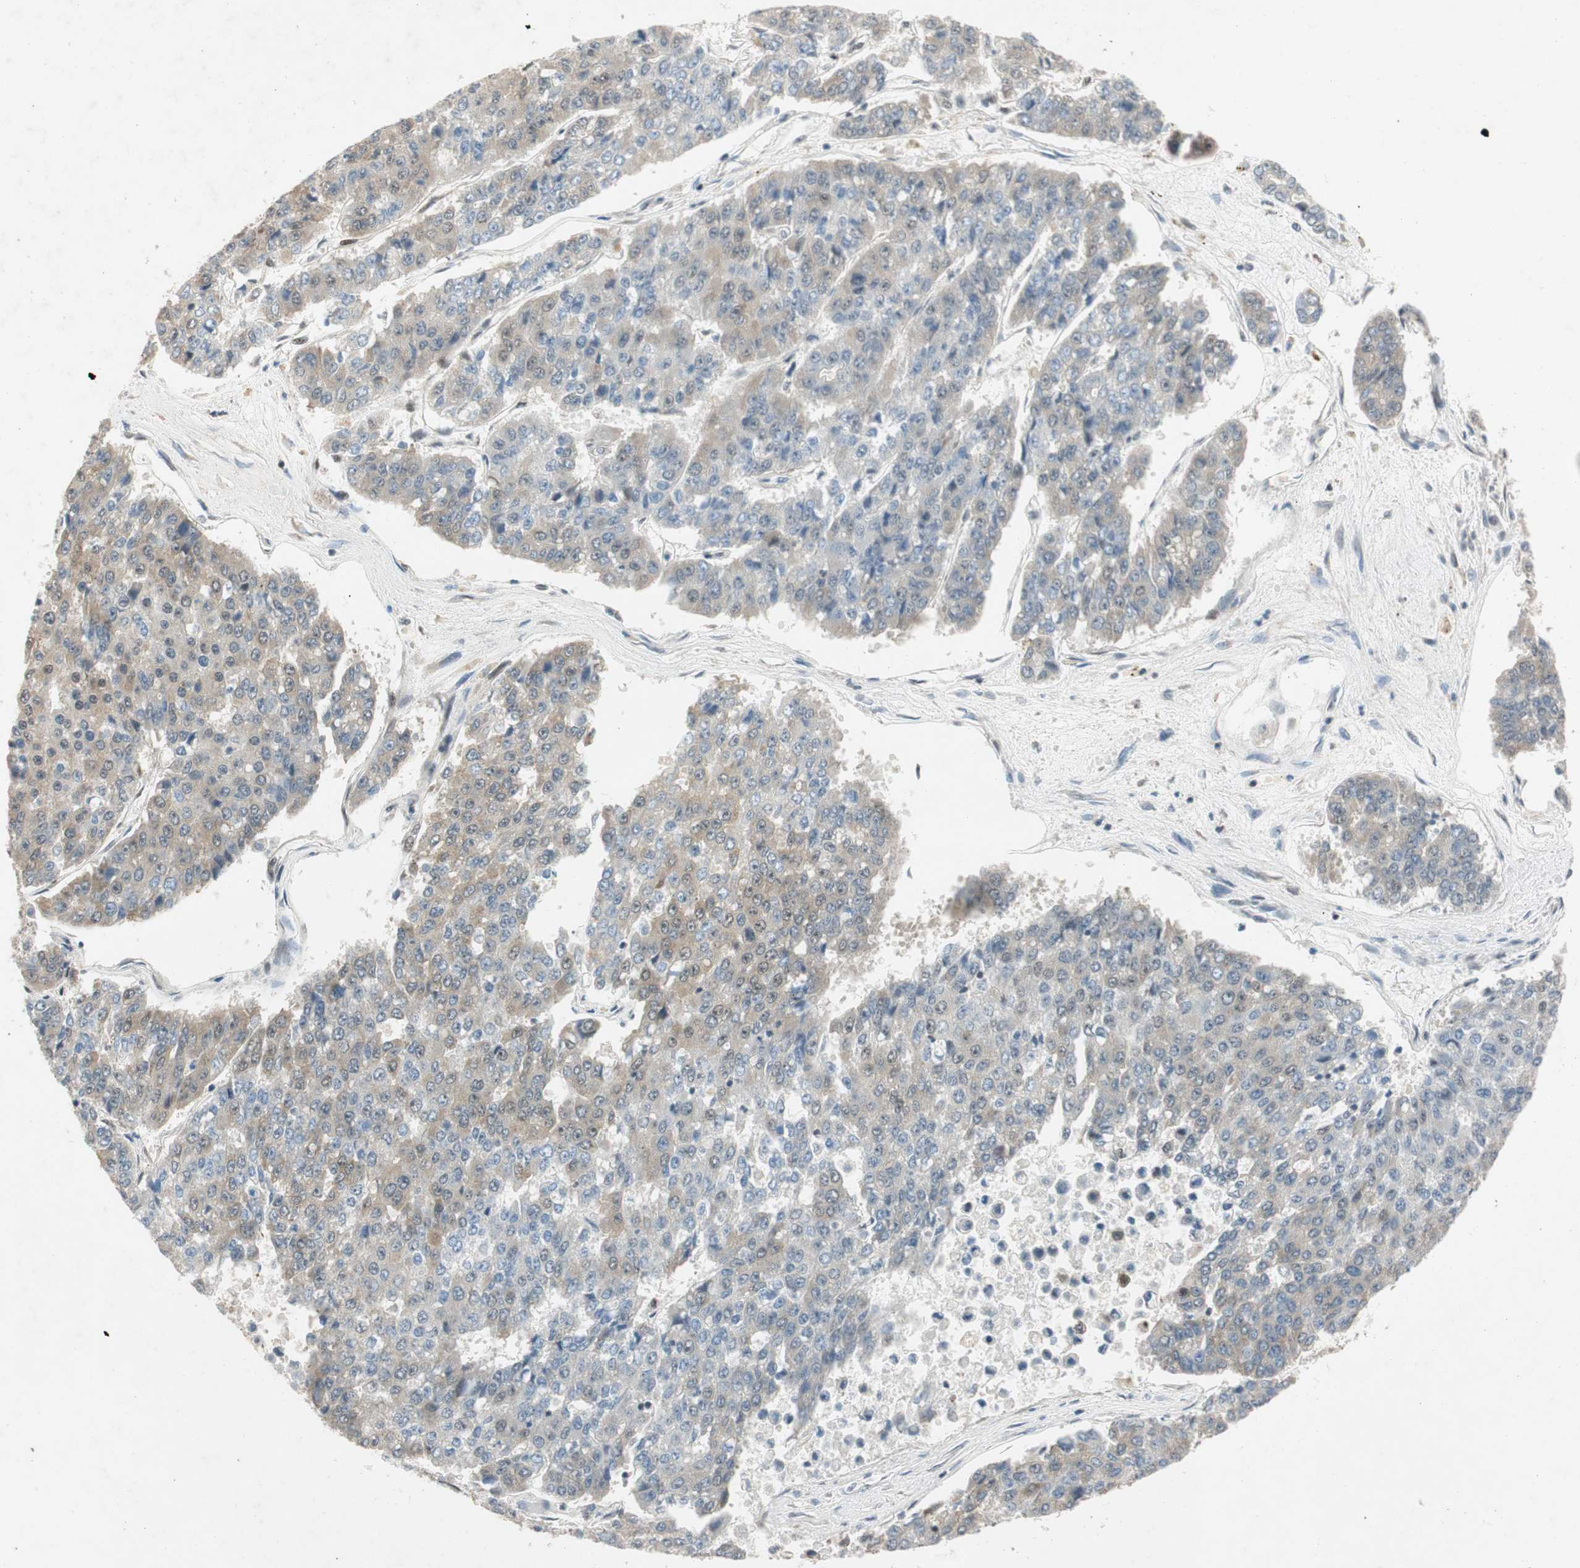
{"staining": {"intensity": "weak", "quantity": "25%-75%", "location": "cytoplasmic/membranous"}, "tissue": "pancreatic cancer", "cell_type": "Tumor cells", "image_type": "cancer", "snomed": [{"axis": "morphology", "description": "Adenocarcinoma, NOS"}, {"axis": "topography", "description": "Pancreas"}], "caption": "Immunohistochemical staining of human adenocarcinoma (pancreatic) shows low levels of weak cytoplasmic/membranous expression in approximately 25%-75% of tumor cells. (Stains: DAB (3,3'-diaminobenzidine) in brown, nuclei in blue, Microscopy: brightfield microscopy at high magnification).", "gene": "NCBP3", "patient": {"sex": "male", "age": 50}}